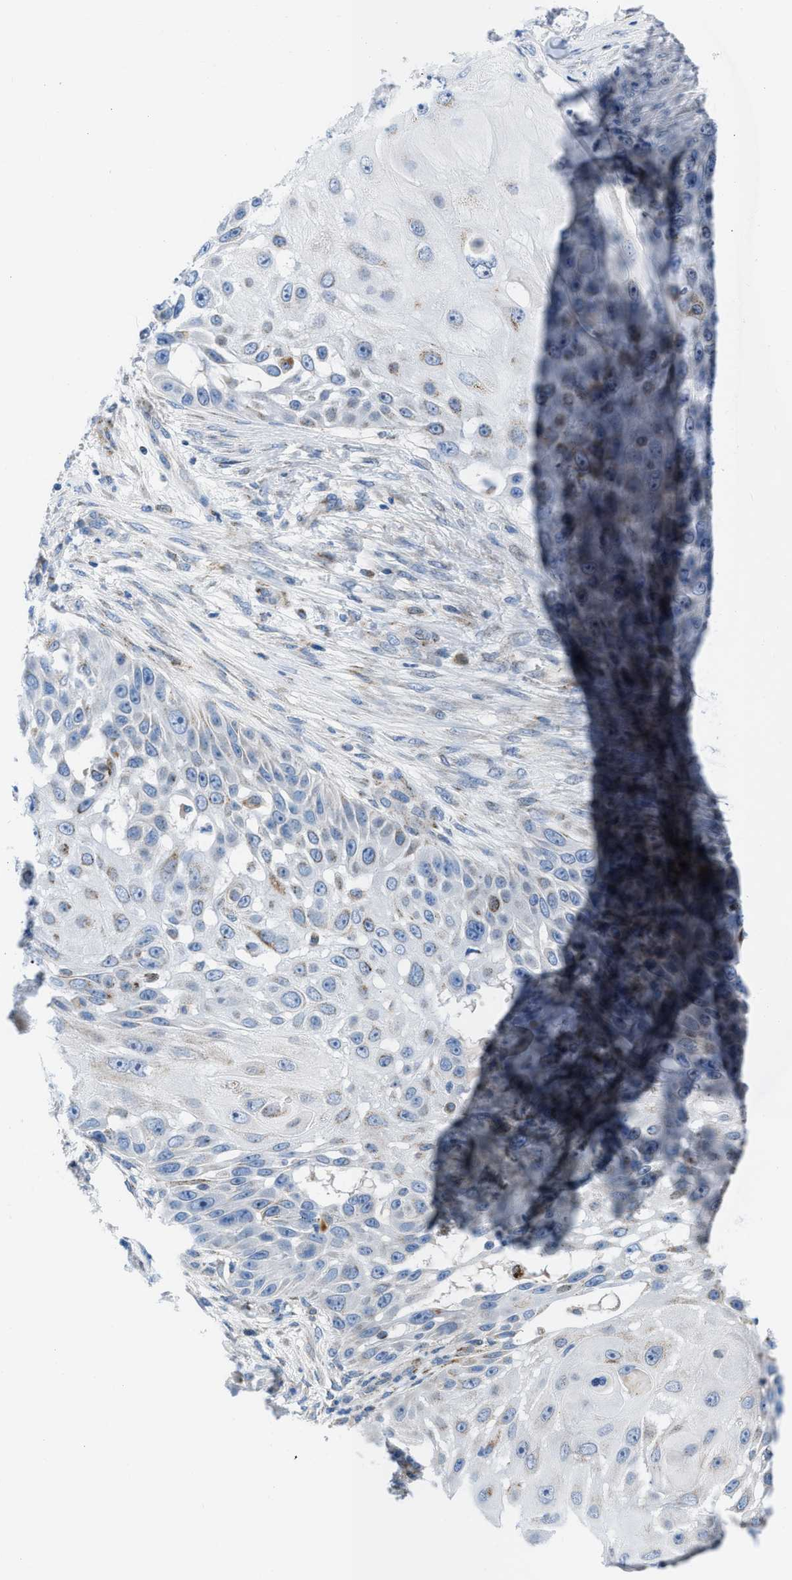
{"staining": {"intensity": "negative", "quantity": "none", "location": "none"}, "tissue": "skin cancer", "cell_type": "Tumor cells", "image_type": "cancer", "snomed": [{"axis": "morphology", "description": "Squamous cell carcinoma, NOS"}, {"axis": "topography", "description": "Skin"}], "caption": "Immunohistochemical staining of human skin cancer demonstrates no significant expression in tumor cells.", "gene": "RBBP9", "patient": {"sex": "female", "age": 44}}